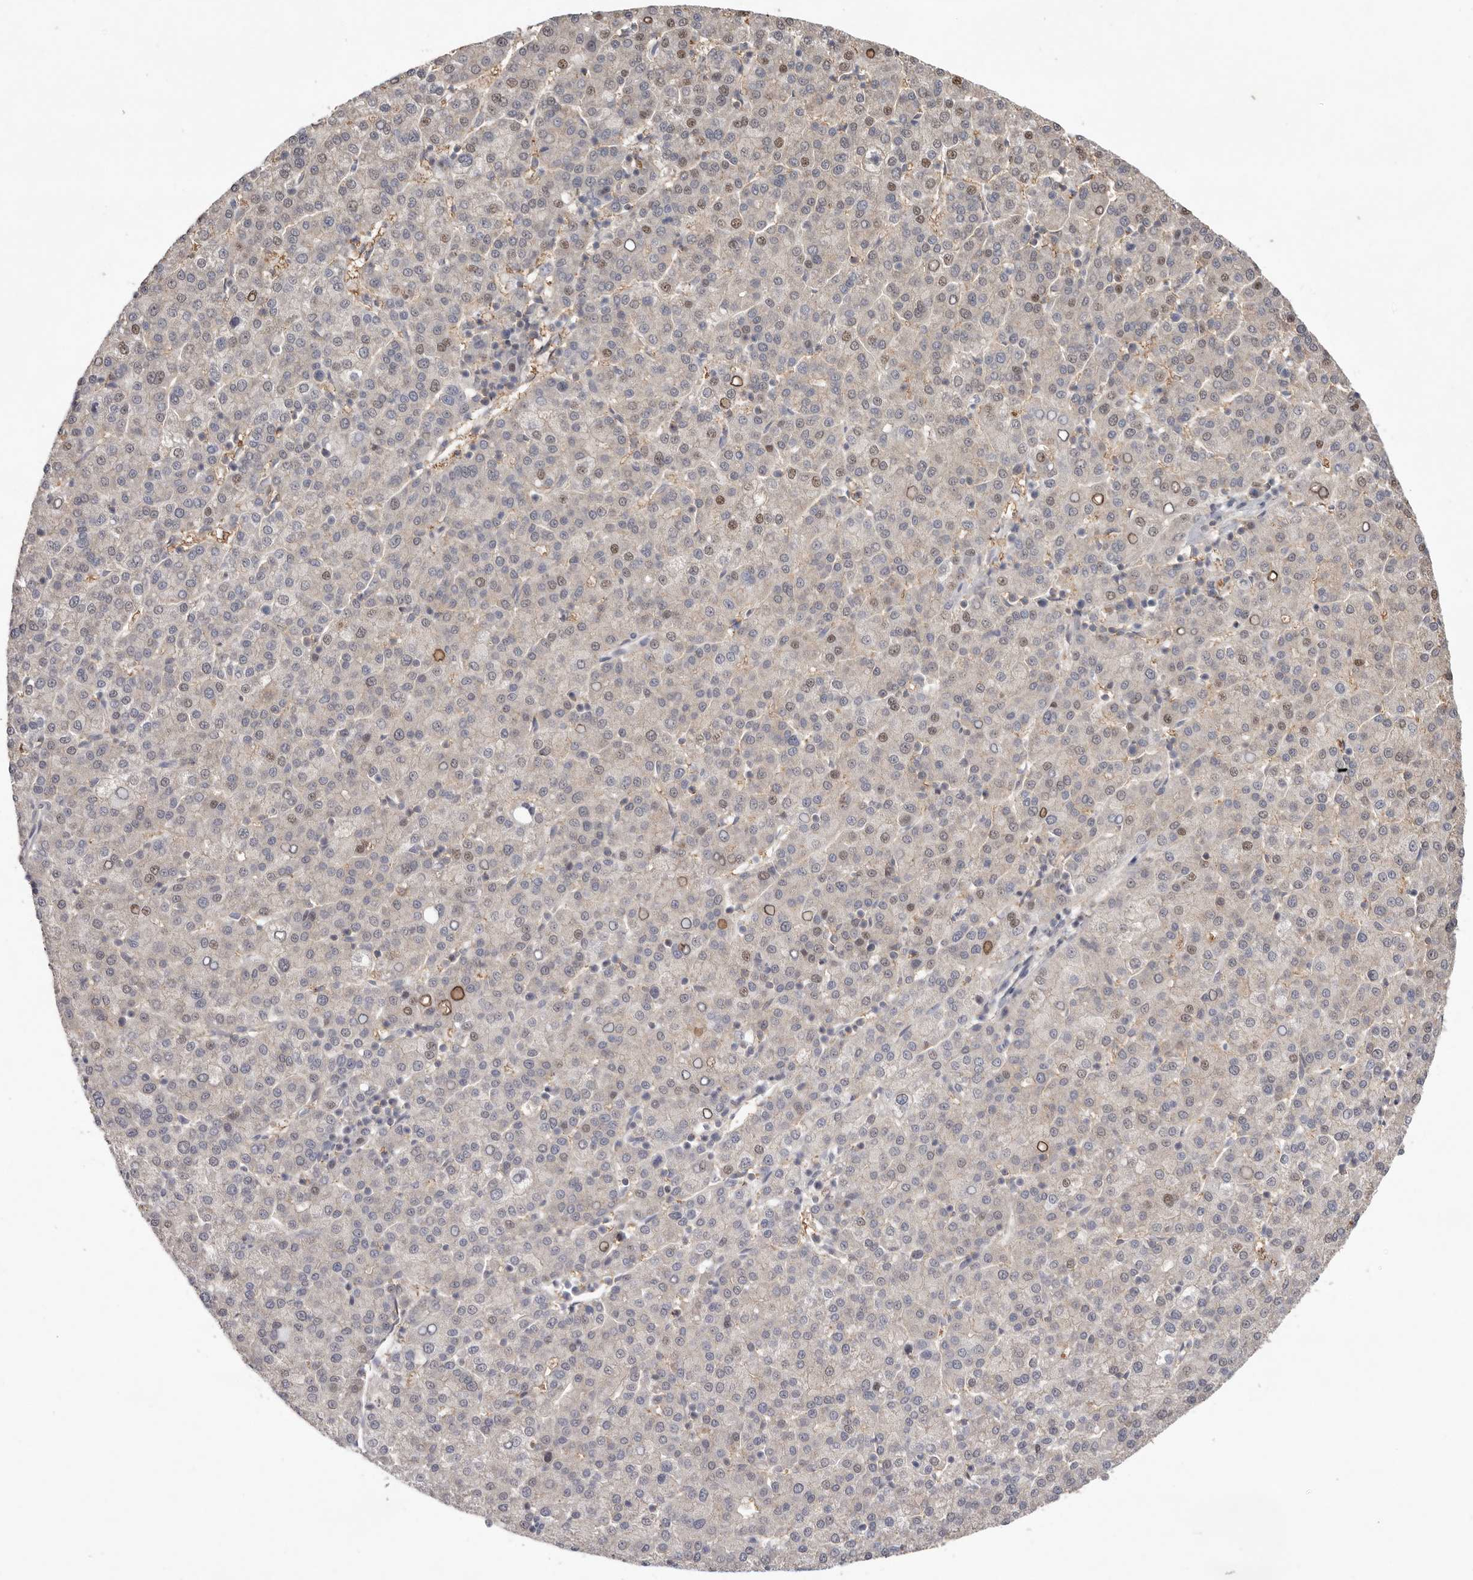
{"staining": {"intensity": "moderate", "quantity": "25%-75%", "location": "nuclear"}, "tissue": "liver cancer", "cell_type": "Tumor cells", "image_type": "cancer", "snomed": [{"axis": "morphology", "description": "Carcinoma, Hepatocellular, NOS"}, {"axis": "topography", "description": "Liver"}], "caption": "This image displays immunohistochemistry (IHC) staining of liver cancer, with medium moderate nuclear staining in about 25%-75% of tumor cells.", "gene": "TADA1", "patient": {"sex": "female", "age": 58}}